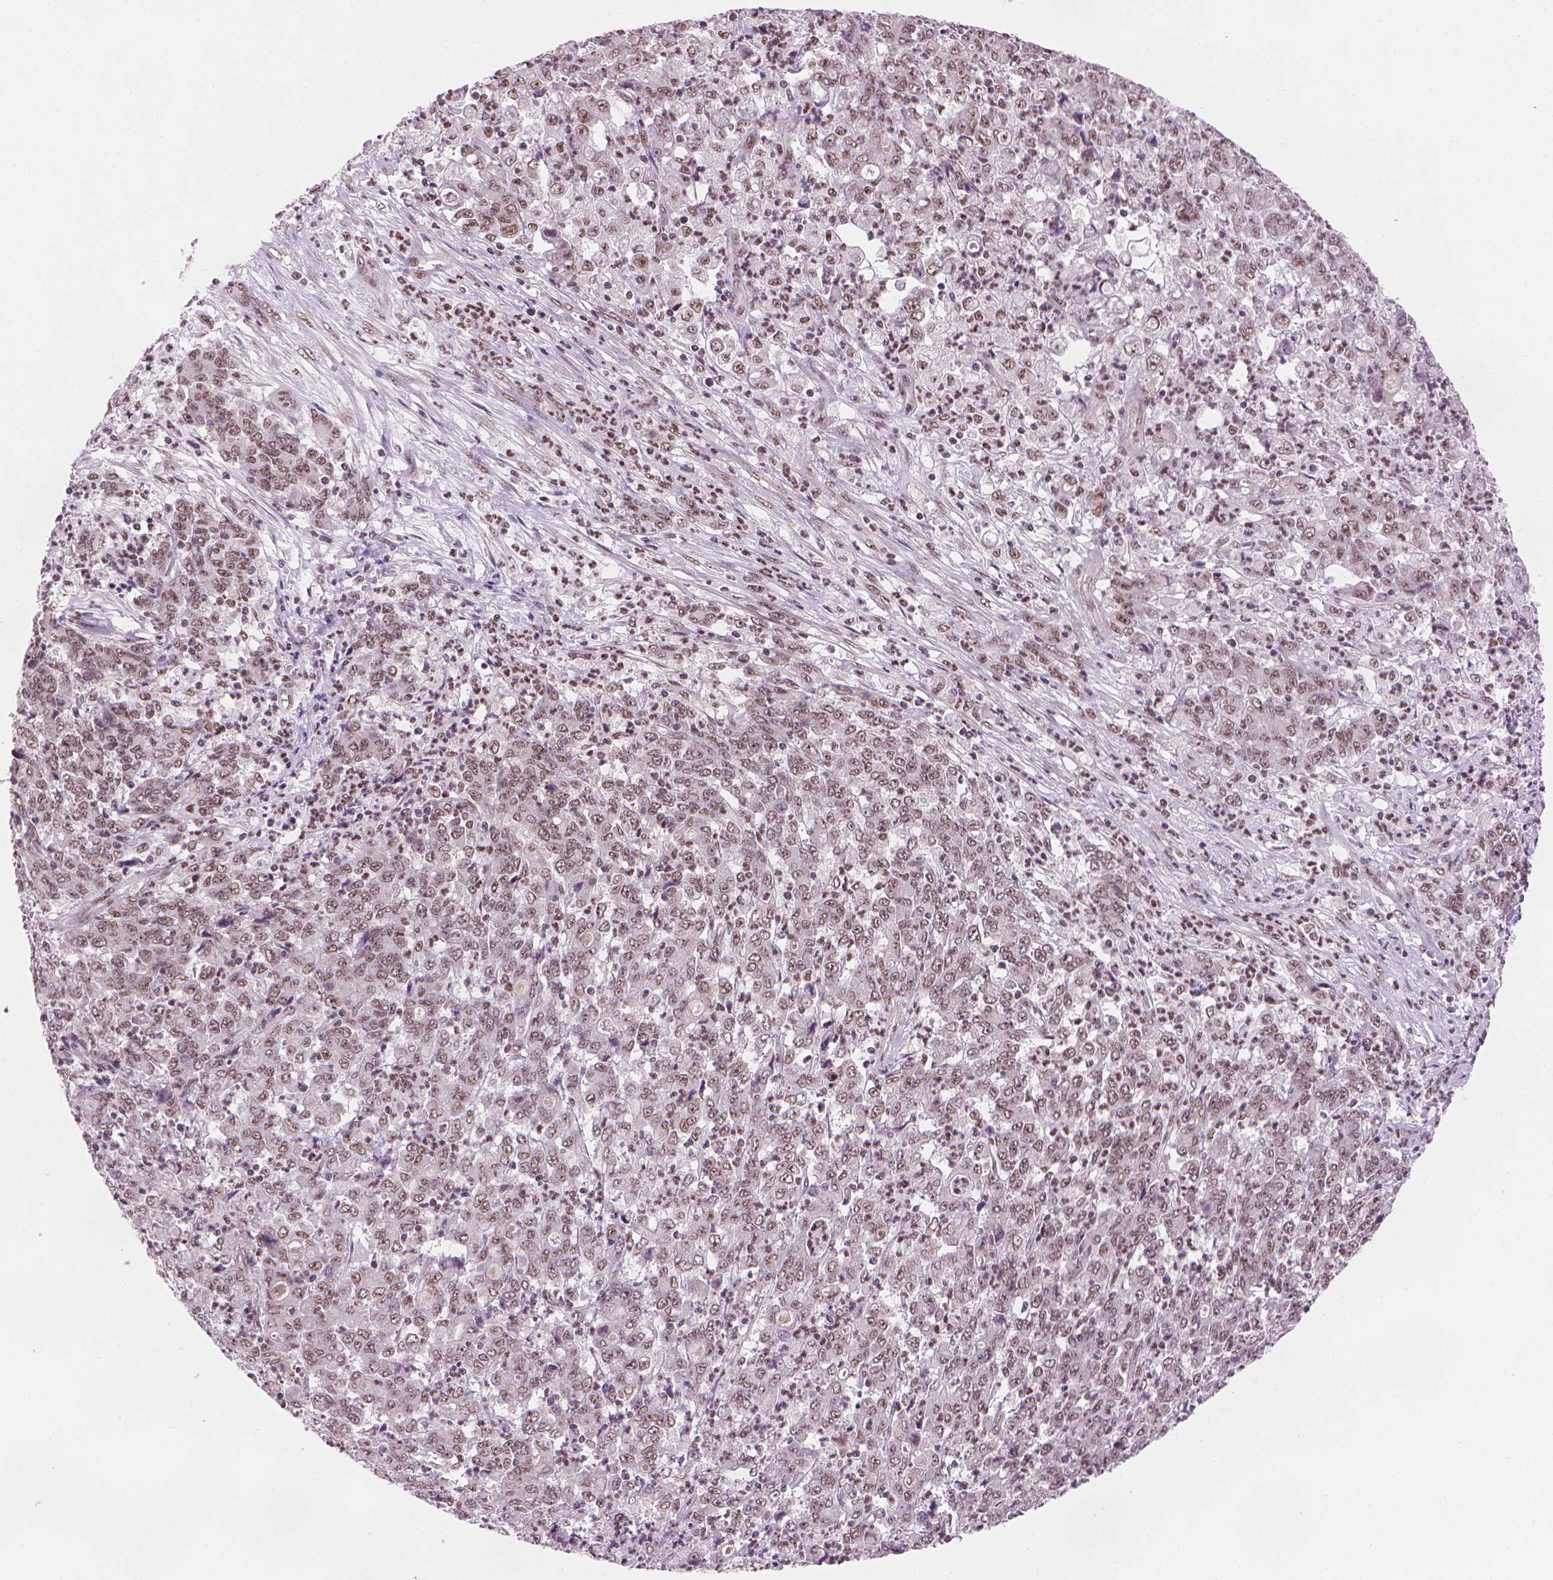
{"staining": {"intensity": "moderate", "quantity": ">75%", "location": "nuclear"}, "tissue": "stomach cancer", "cell_type": "Tumor cells", "image_type": "cancer", "snomed": [{"axis": "morphology", "description": "Adenocarcinoma, NOS"}, {"axis": "topography", "description": "Stomach, lower"}], "caption": "A photomicrograph of stomach cancer (adenocarcinoma) stained for a protein demonstrates moderate nuclear brown staining in tumor cells. (DAB IHC, brown staining for protein, blue staining for nuclei).", "gene": "UBN1", "patient": {"sex": "female", "age": 71}}